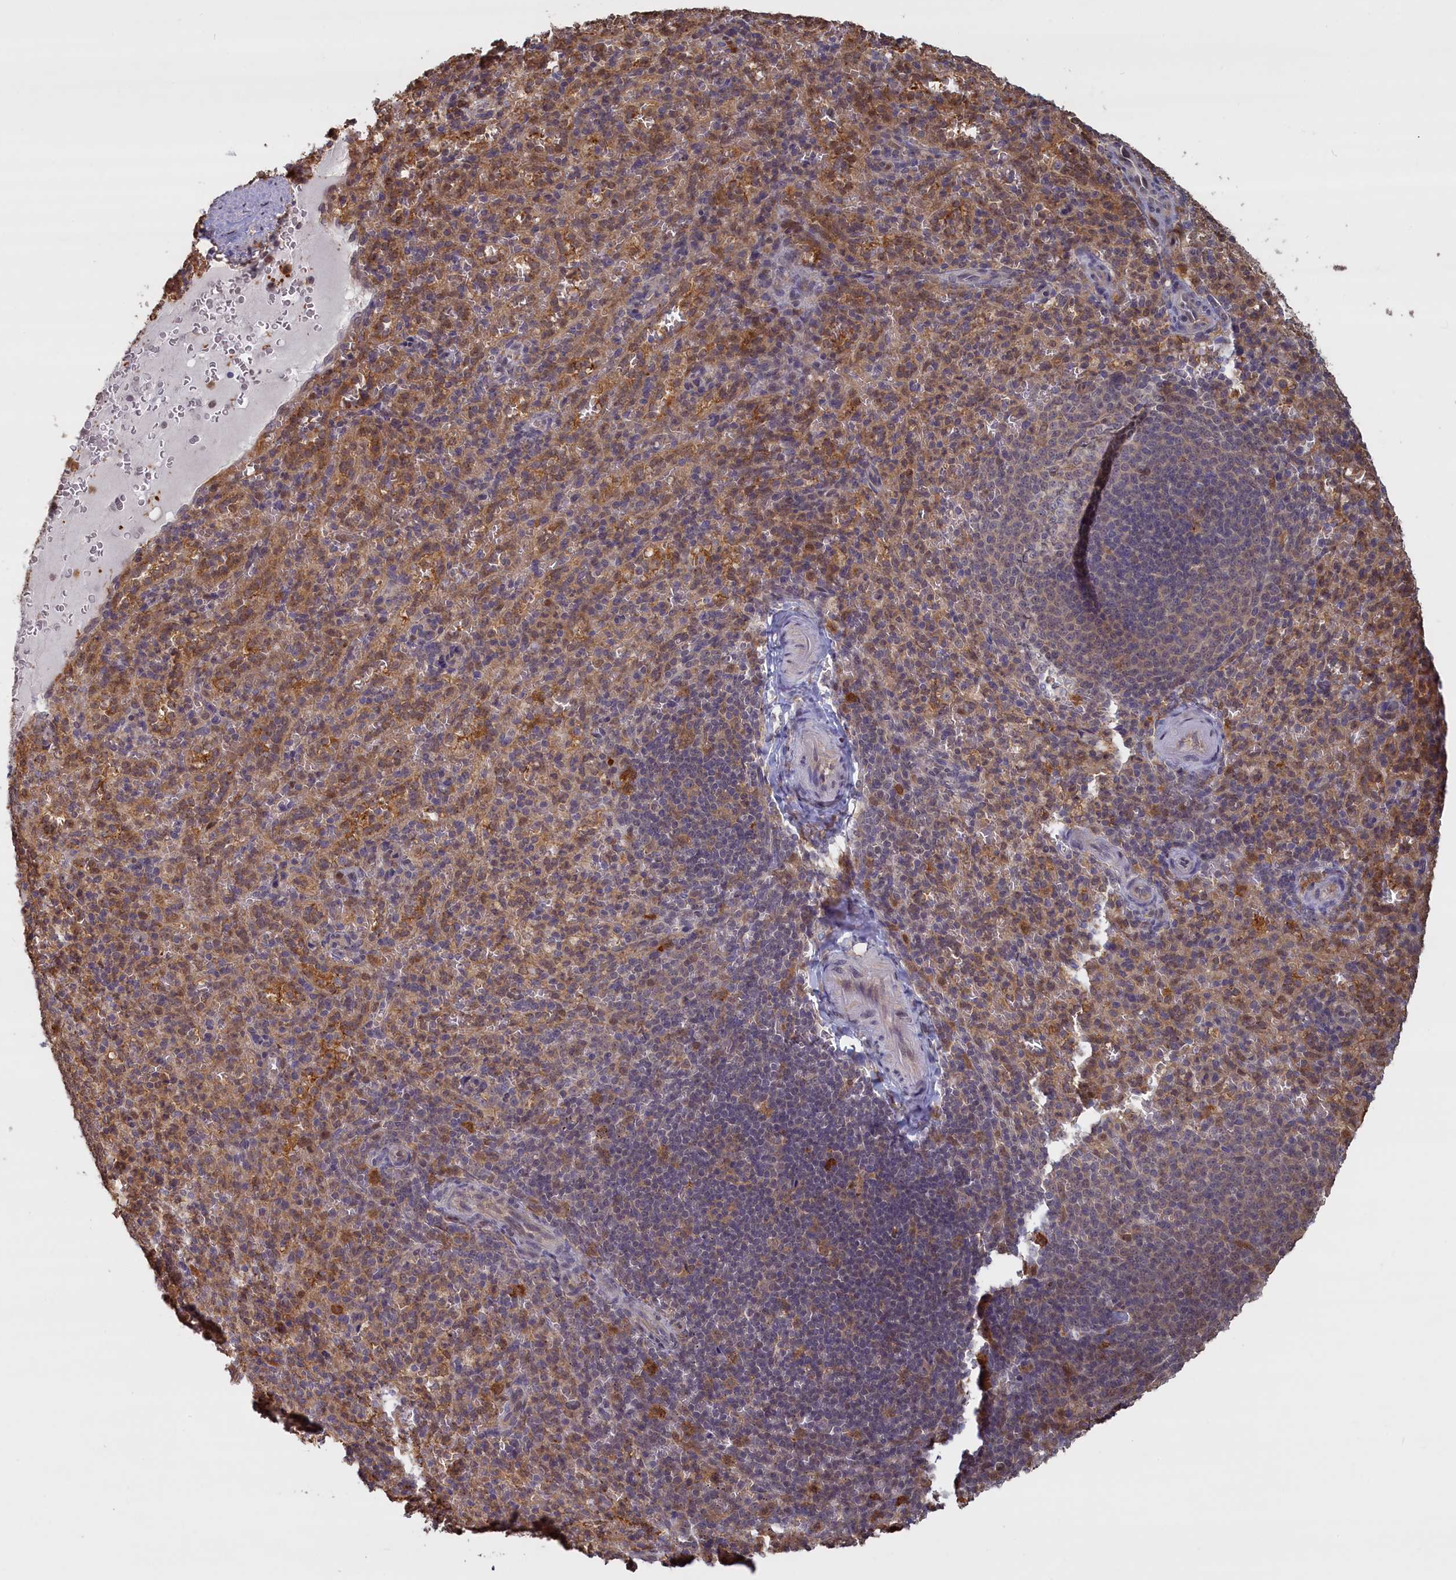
{"staining": {"intensity": "moderate", "quantity": "25%-75%", "location": "cytoplasmic/membranous"}, "tissue": "spleen", "cell_type": "Cells in red pulp", "image_type": "normal", "snomed": [{"axis": "morphology", "description": "Normal tissue, NOS"}, {"axis": "topography", "description": "Spleen"}], "caption": "Immunohistochemical staining of benign human spleen exhibits moderate cytoplasmic/membranous protein expression in approximately 25%-75% of cells in red pulp.", "gene": "UCHL3", "patient": {"sex": "female", "age": 21}}